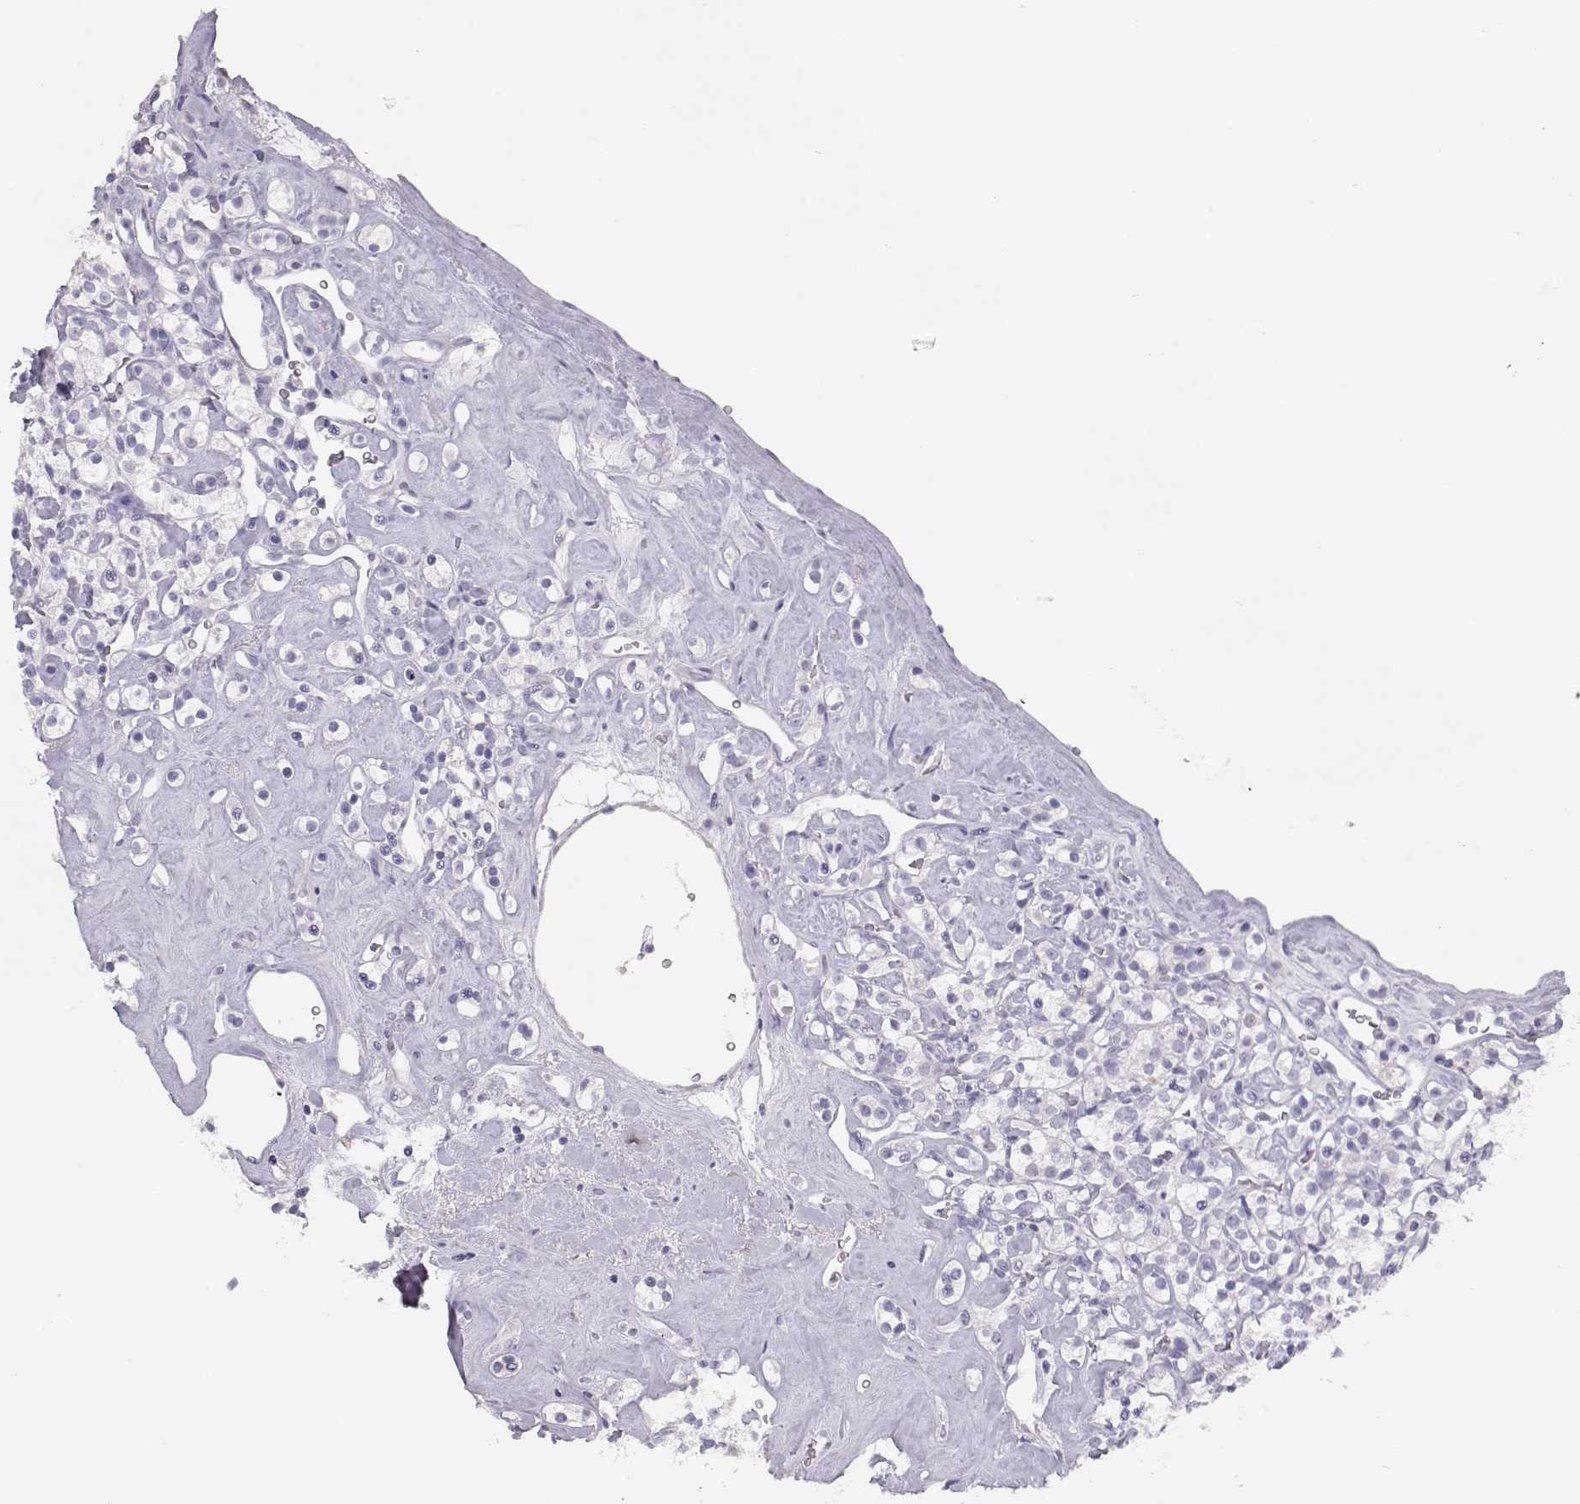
{"staining": {"intensity": "negative", "quantity": "none", "location": "none"}, "tissue": "renal cancer", "cell_type": "Tumor cells", "image_type": "cancer", "snomed": [{"axis": "morphology", "description": "Adenocarcinoma, NOS"}, {"axis": "topography", "description": "Kidney"}], "caption": "Tumor cells are negative for protein expression in human adenocarcinoma (renal). Nuclei are stained in blue.", "gene": "OPN5", "patient": {"sex": "male", "age": 77}}